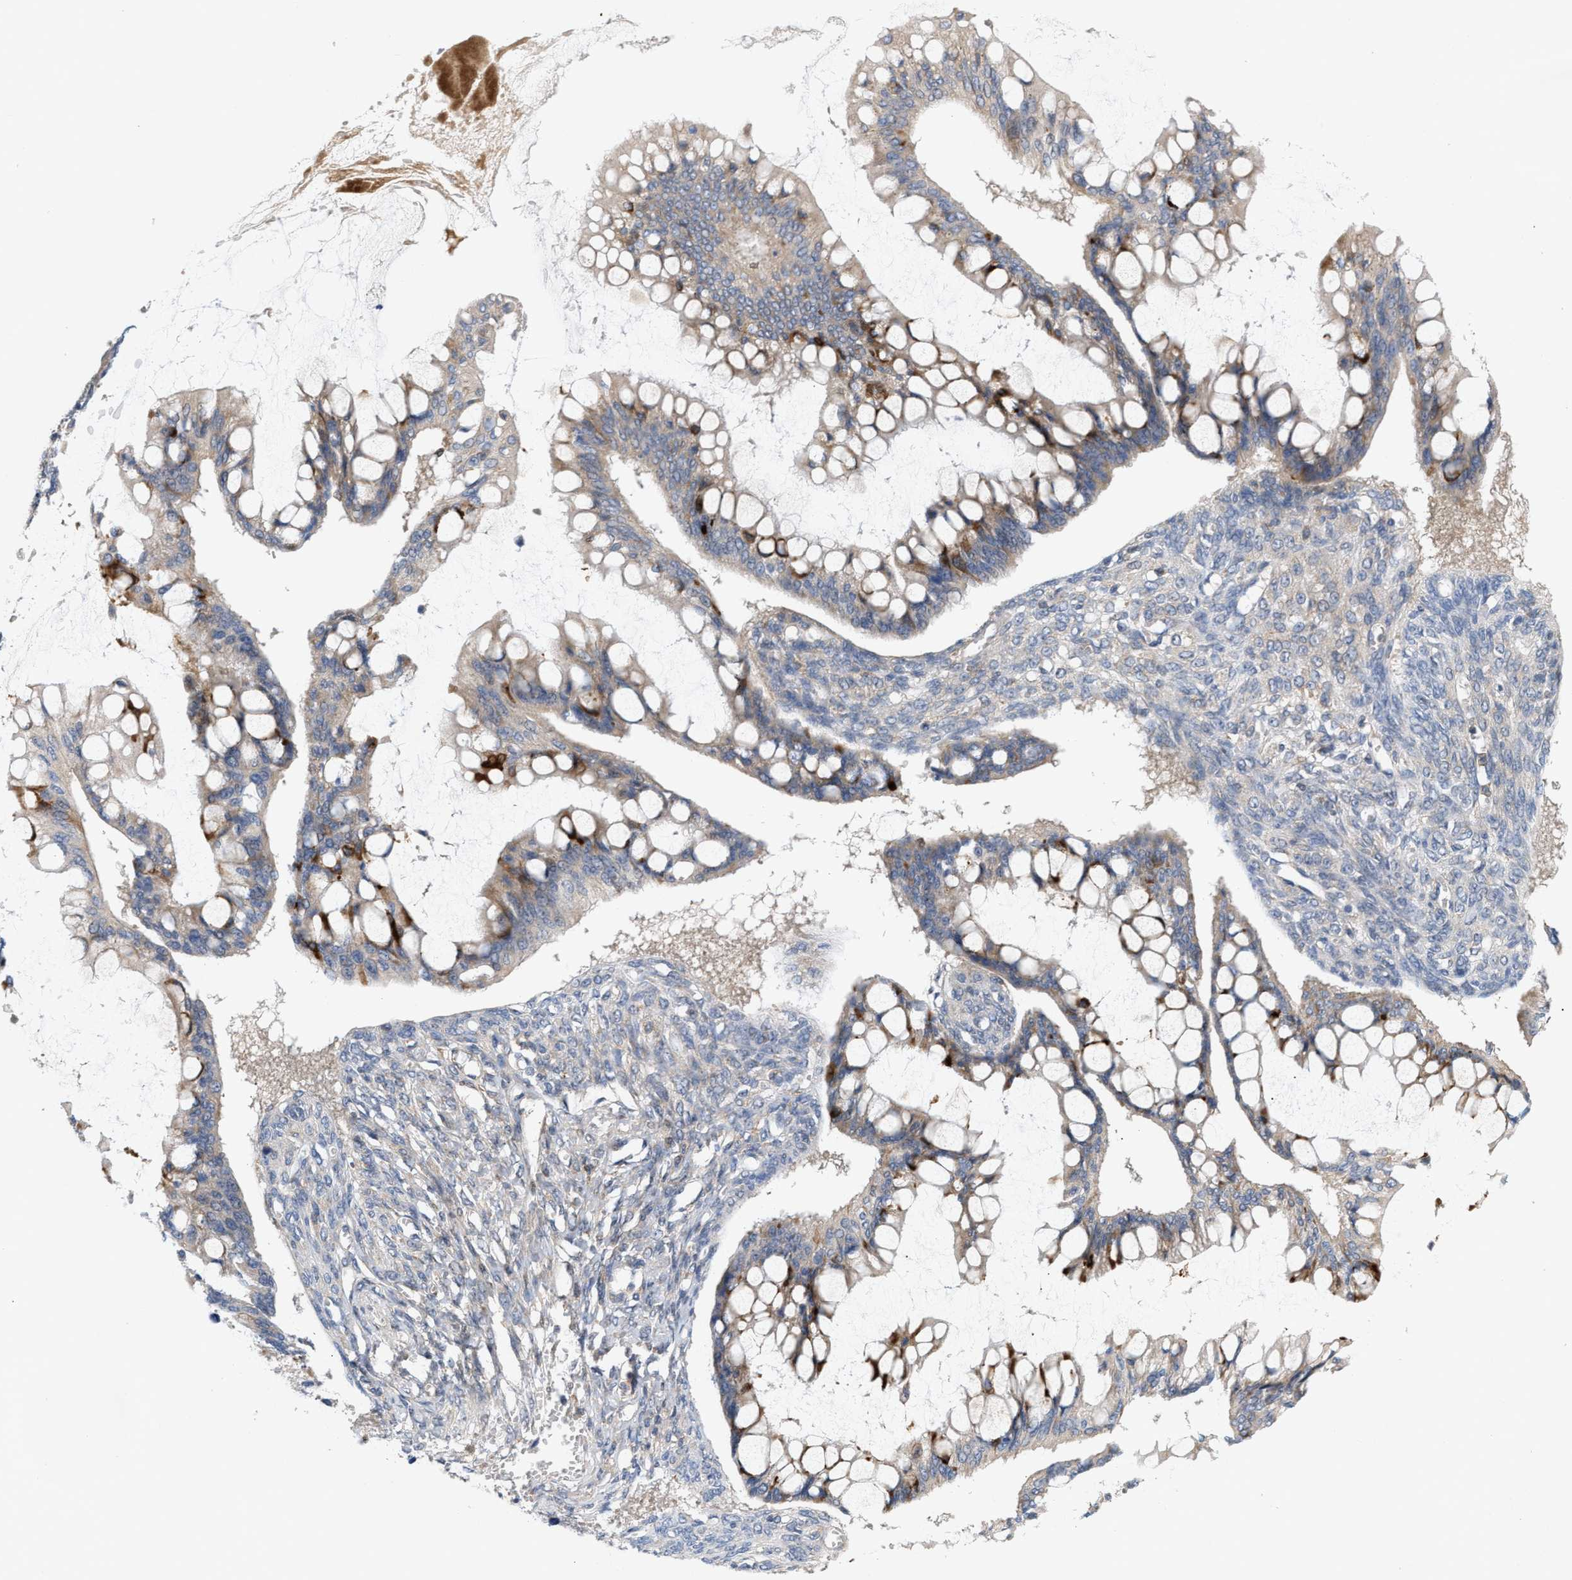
{"staining": {"intensity": "strong", "quantity": "<25%", "location": "cytoplasmic/membranous"}, "tissue": "ovarian cancer", "cell_type": "Tumor cells", "image_type": "cancer", "snomed": [{"axis": "morphology", "description": "Cystadenocarcinoma, mucinous, NOS"}, {"axis": "topography", "description": "Ovary"}], "caption": "This is an image of IHC staining of ovarian cancer (mucinous cystadenocarcinoma), which shows strong positivity in the cytoplasmic/membranous of tumor cells.", "gene": "DBNL", "patient": {"sex": "female", "age": 73}}